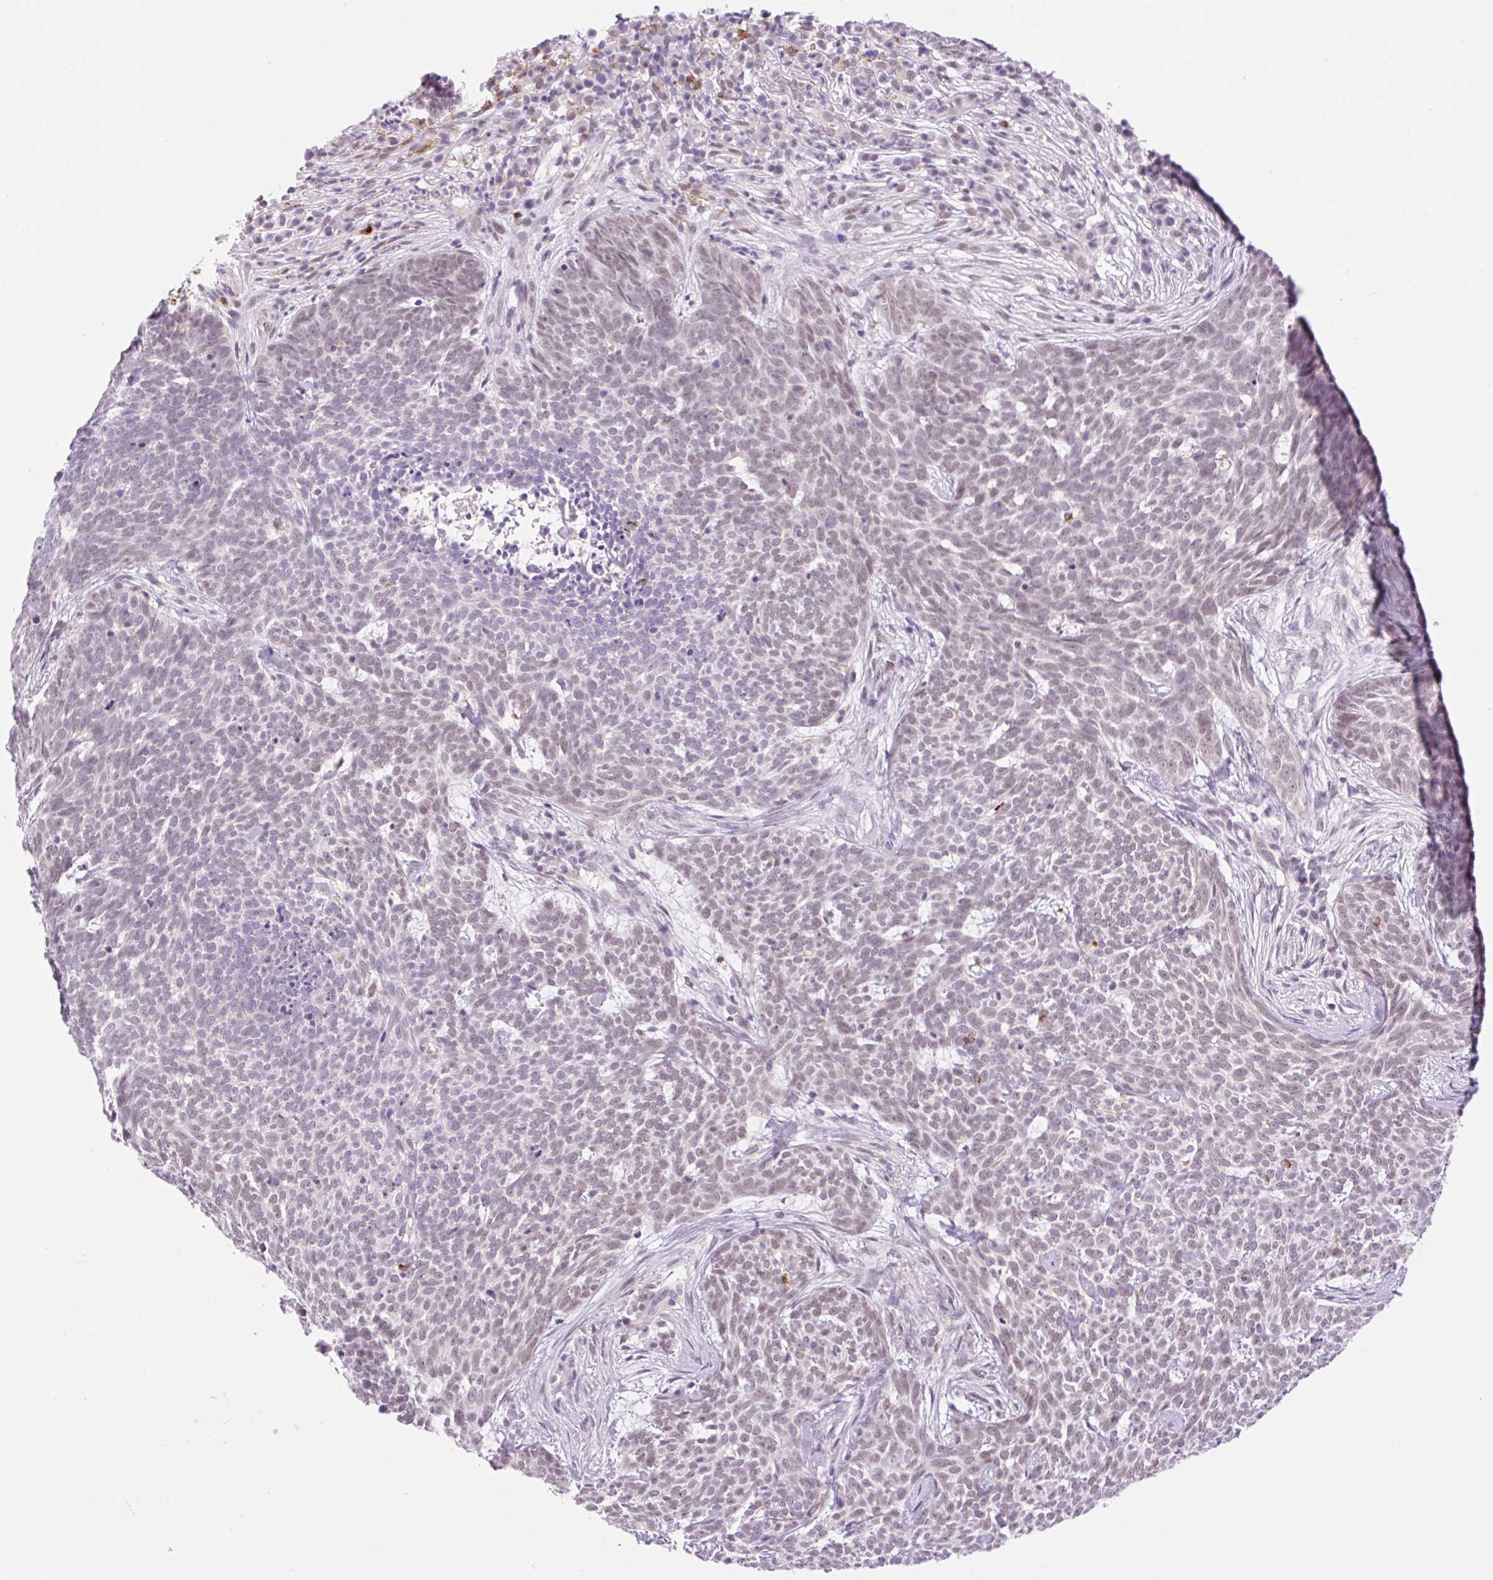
{"staining": {"intensity": "weak", "quantity": "25%-75%", "location": "nuclear"}, "tissue": "skin cancer", "cell_type": "Tumor cells", "image_type": "cancer", "snomed": [{"axis": "morphology", "description": "Basal cell carcinoma"}, {"axis": "topography", "description": "Skin"}], "caption": "Human basal cell carcinoma (skin) stained with a protein marker displays weak staining in tumor cells.", "gene": "PALM3", "patient": {"sex": "female", "age": 93}}